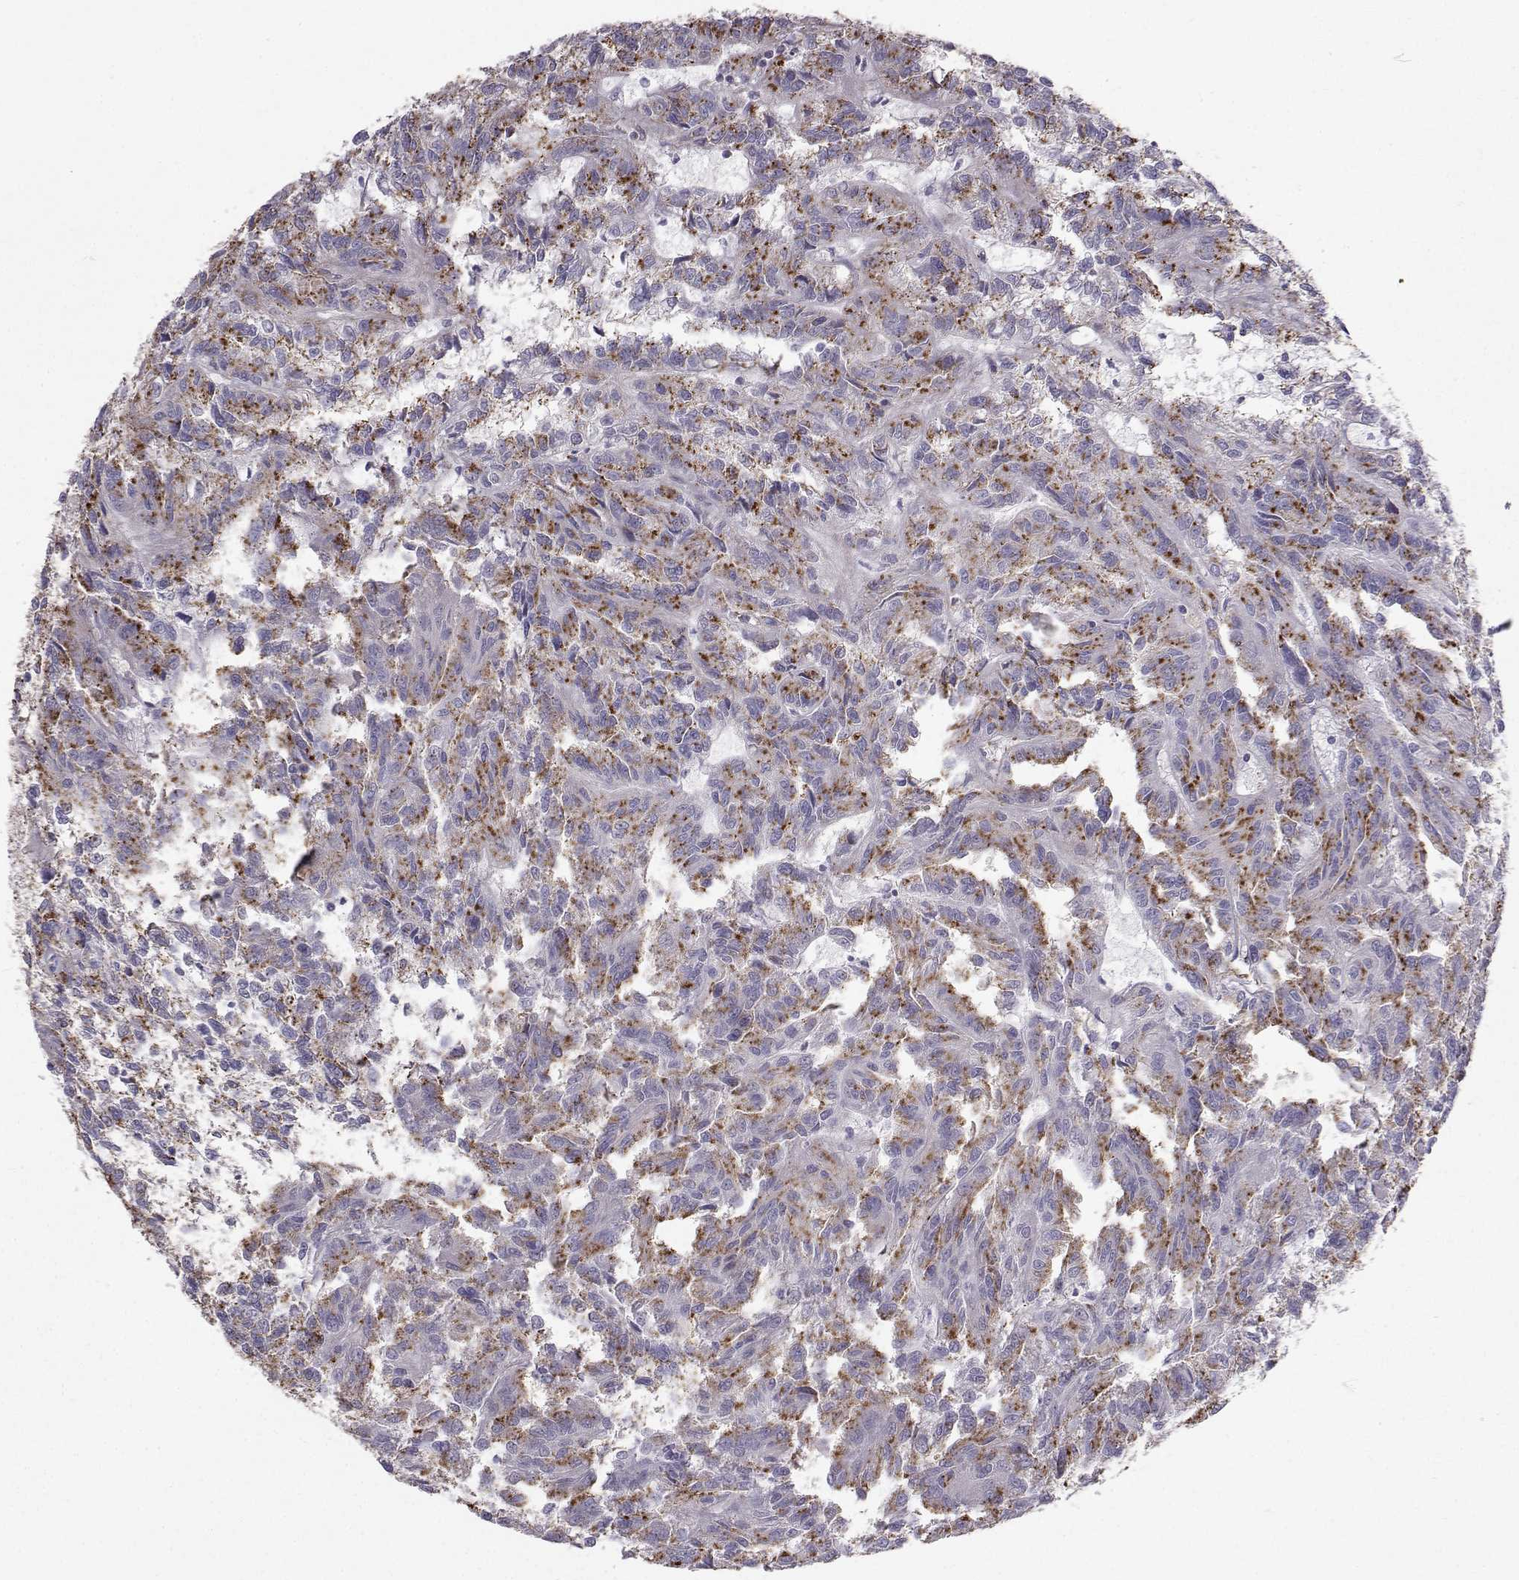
{"staining": {"intensity": "moderate", "quantity": ">75%", "location": "cytoplasmic/membranous"}, "tissue": "renal cancer", "cell_type": "Tumor cells", "image_type": "cancer", "snomed": [{"axis": "morphology", "description": "Adenocarcinoma, NOS"}, {"axis": "topography", "description": "Kidney"}], "caption": "An image of renal cancer (adenocarcinoma) stained for a protein exhibits moderate cytoplasmic/membranous brown staining in tumor cells. (brown staining indicates protein expression, while blue staining denotes nuclei).", "gene": "CALCR", "patient": {"sex": "male", "age": 79}}